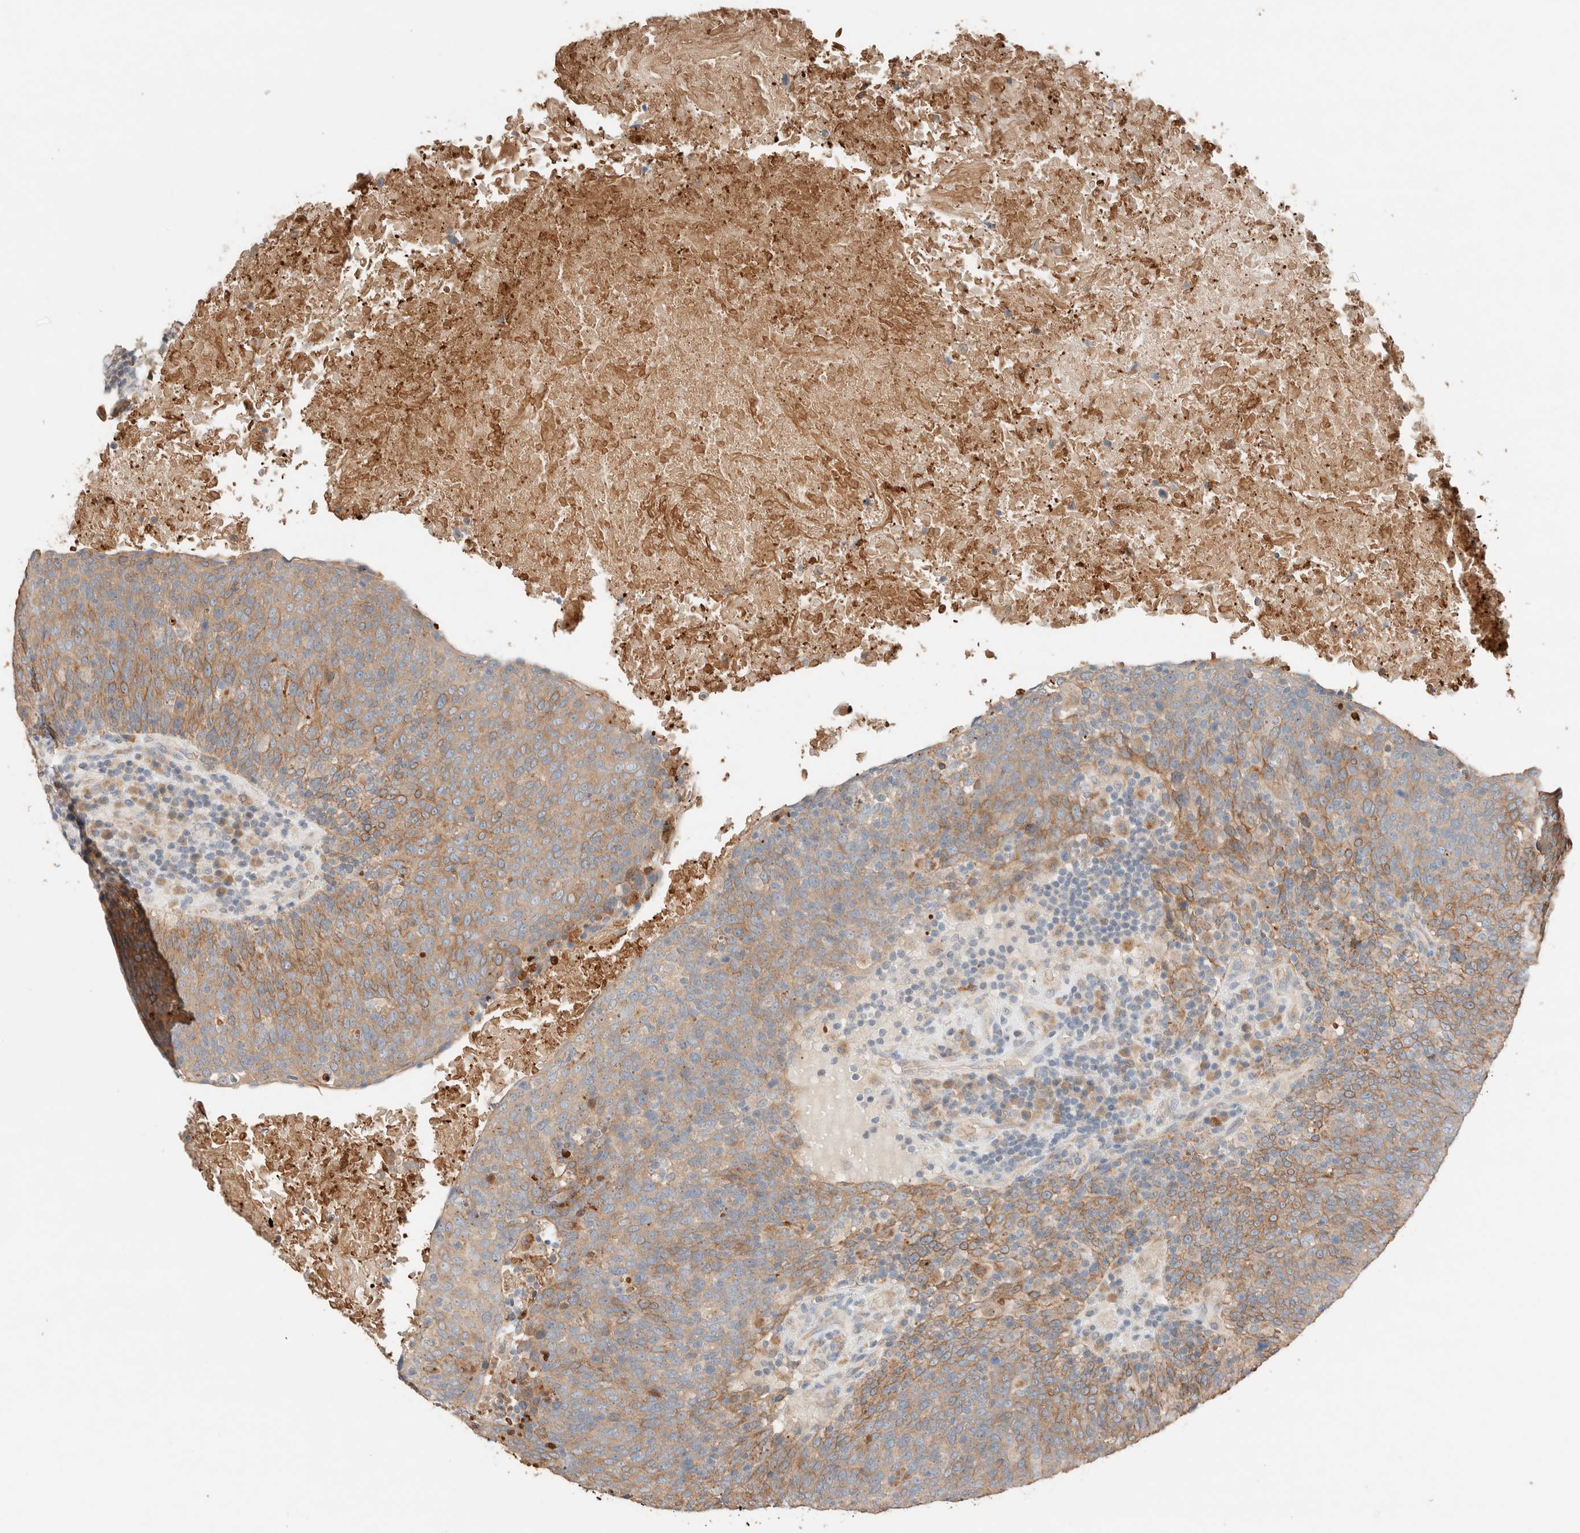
{"staining": {"intensity": "moderate", "quantity": ">75%", "location": "cytoplasmic/membranous"}, "tissue": "head and neck cancer", "cell_type": "Tumor cells", "image_type": "cancer", "snomed": [{"axis": "morphology", "description": "Squamous cell carcinoma, NOS"}, {"axis": "morphology", "description": "Squamous cell carcinoma, metastatic, NOS"}, {"axis": "topography", "description": "Lymph node"}, {"axis": "topography", "description": "Head-Neck"}], "caption": "This photomicrograph demonstrates IHC staining of metastatic squamous cell carcinoma (head and neck), with medium moderate cytoplasmic/membranous staining in about >75% of tumor cells.", "gene": "TUBD1", "patient": {"sex": "male", "age": 62}}